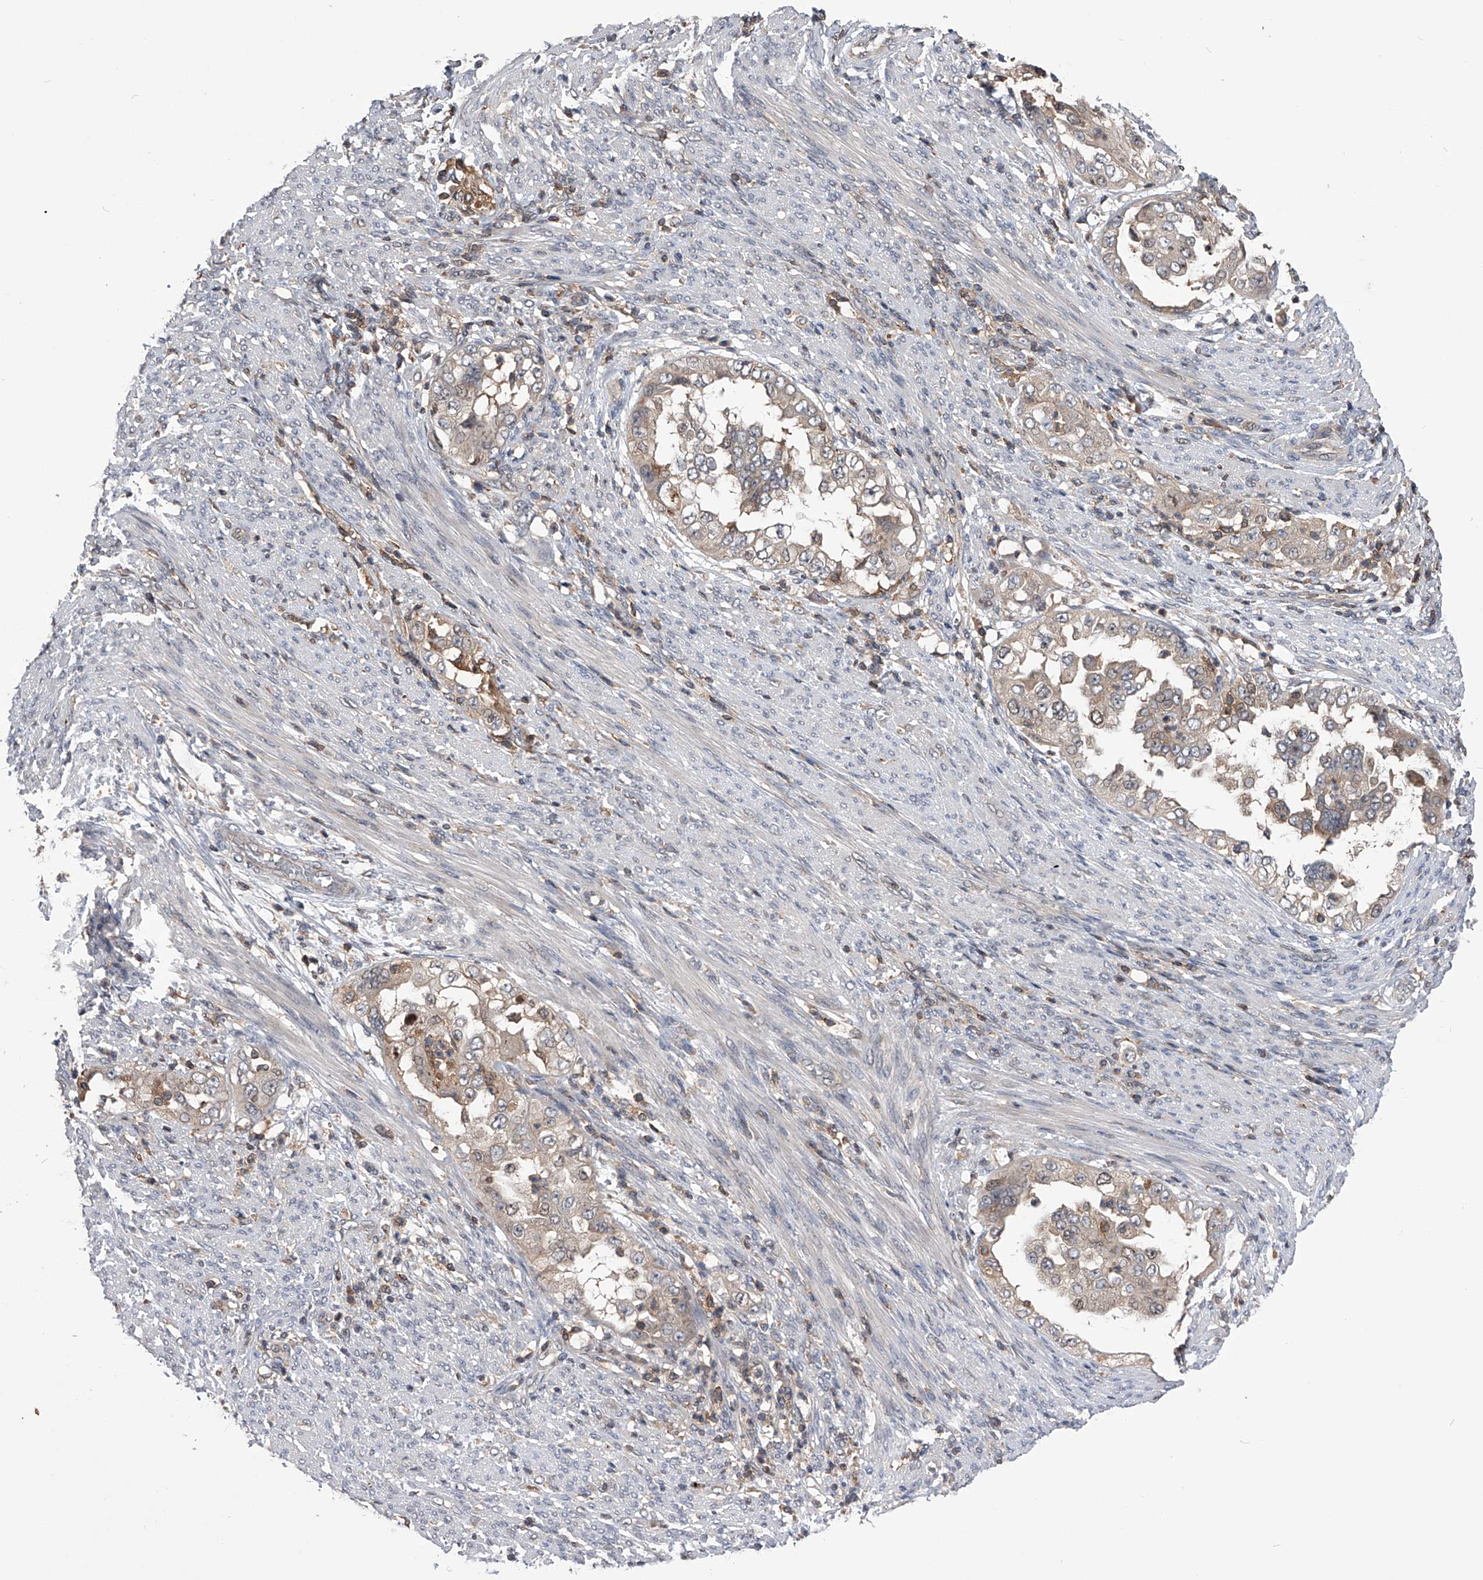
{"staining": {"intensity": "weak", "quantity": "<25%", "location": "cytoplasmic/membranous"}, "tissue": "endometrial cancer", "cell_type": "Tumor cells", "image_type": "cancer", "snomed": [{"axis": "morphology", "description": "Adenocarcinoma, NOS"}, {"axis": "topography", "description": "Endometrium"}], "caption": "Micrograph shows no significant protein staining in tumor cells of adenocarcinoma (endometrial). (DAB (3,3'-diaminobenzidine) immunohistochemistry (IHC) visualized using brightfield microscopy, high magnification).", "gene": "PAN3", "patient": {"sex": "female", "age": 85}}